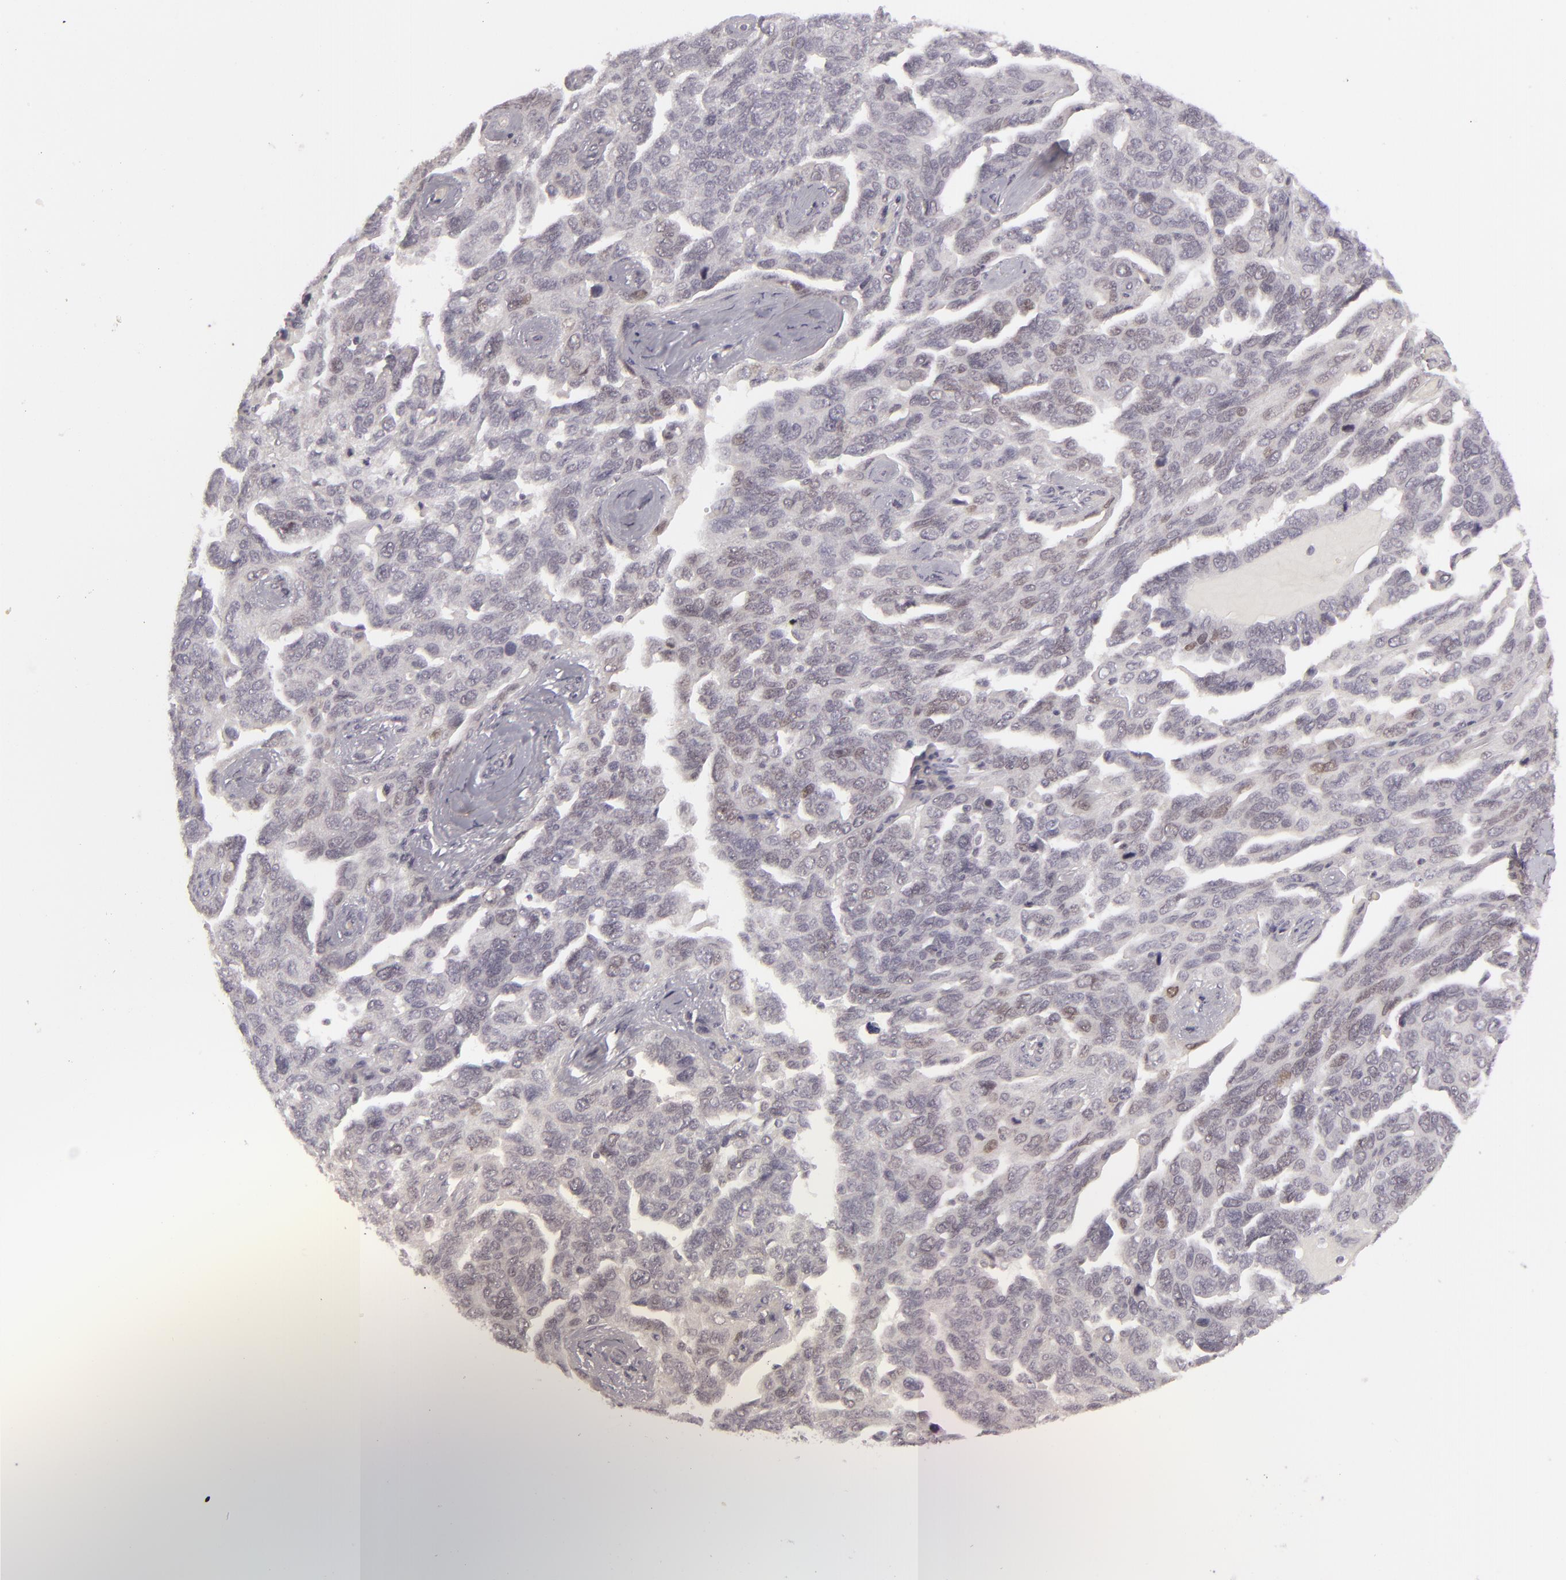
{"staining": {"intensity": "weak", "quantity": "<25%", "location": "nuclear"}, "tissue": "ovarian cancer", "cell_type": "Tumor cells", "image_type": "cancer", "snomed": [{"axis": "morphology", "description": "Cystadenocarcinoma, serous, NOS"}, {"axis": "topography", "description": "Ovary"}], "caption": "Tumor cells are negative for brown protein staining in ovarian serous cystadenocarcinoma. (Brightfield microscopy of DAB immunohistochemistry at high magnification).", "gene": "SIX1", "patient": {"sex": "female", "age": 64}}